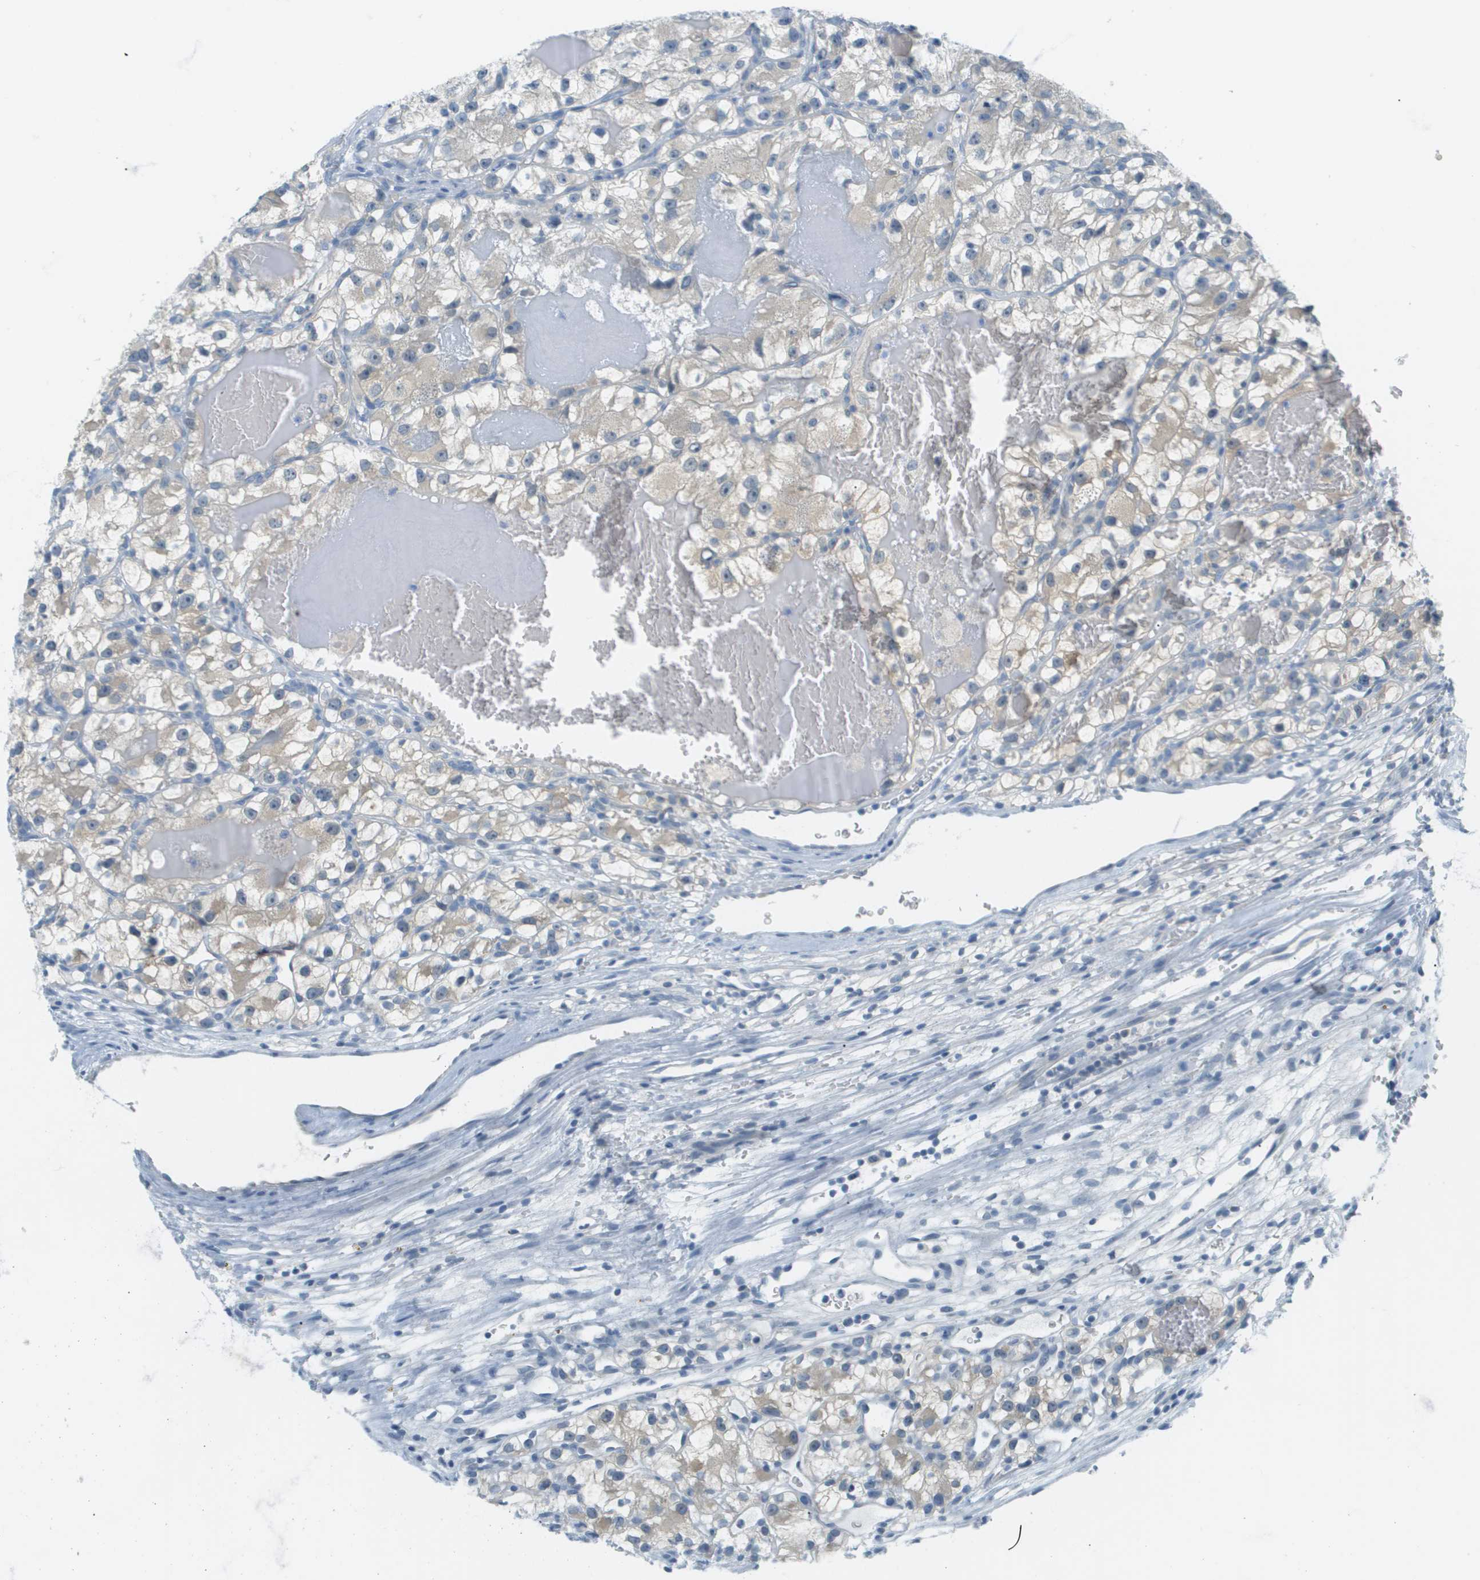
{"staining": {"intensity": "negative", "quantity": "none", "location": "none"}, "tissue": "renal cancer", "cell_type": "Tumor cells", "image_type": "cancer", "snomed": [{"axis": "morphology", "description": "Adenocarcinoma, NOS"}, {"axis": "topography", "description": "Kidney"}], "caption": "This is an IHC histopathology image of human renal cancer. There is no positivity in tumor cells.", "gene": "SMYD5", "patient": {"sex": "female", "age": 57}}